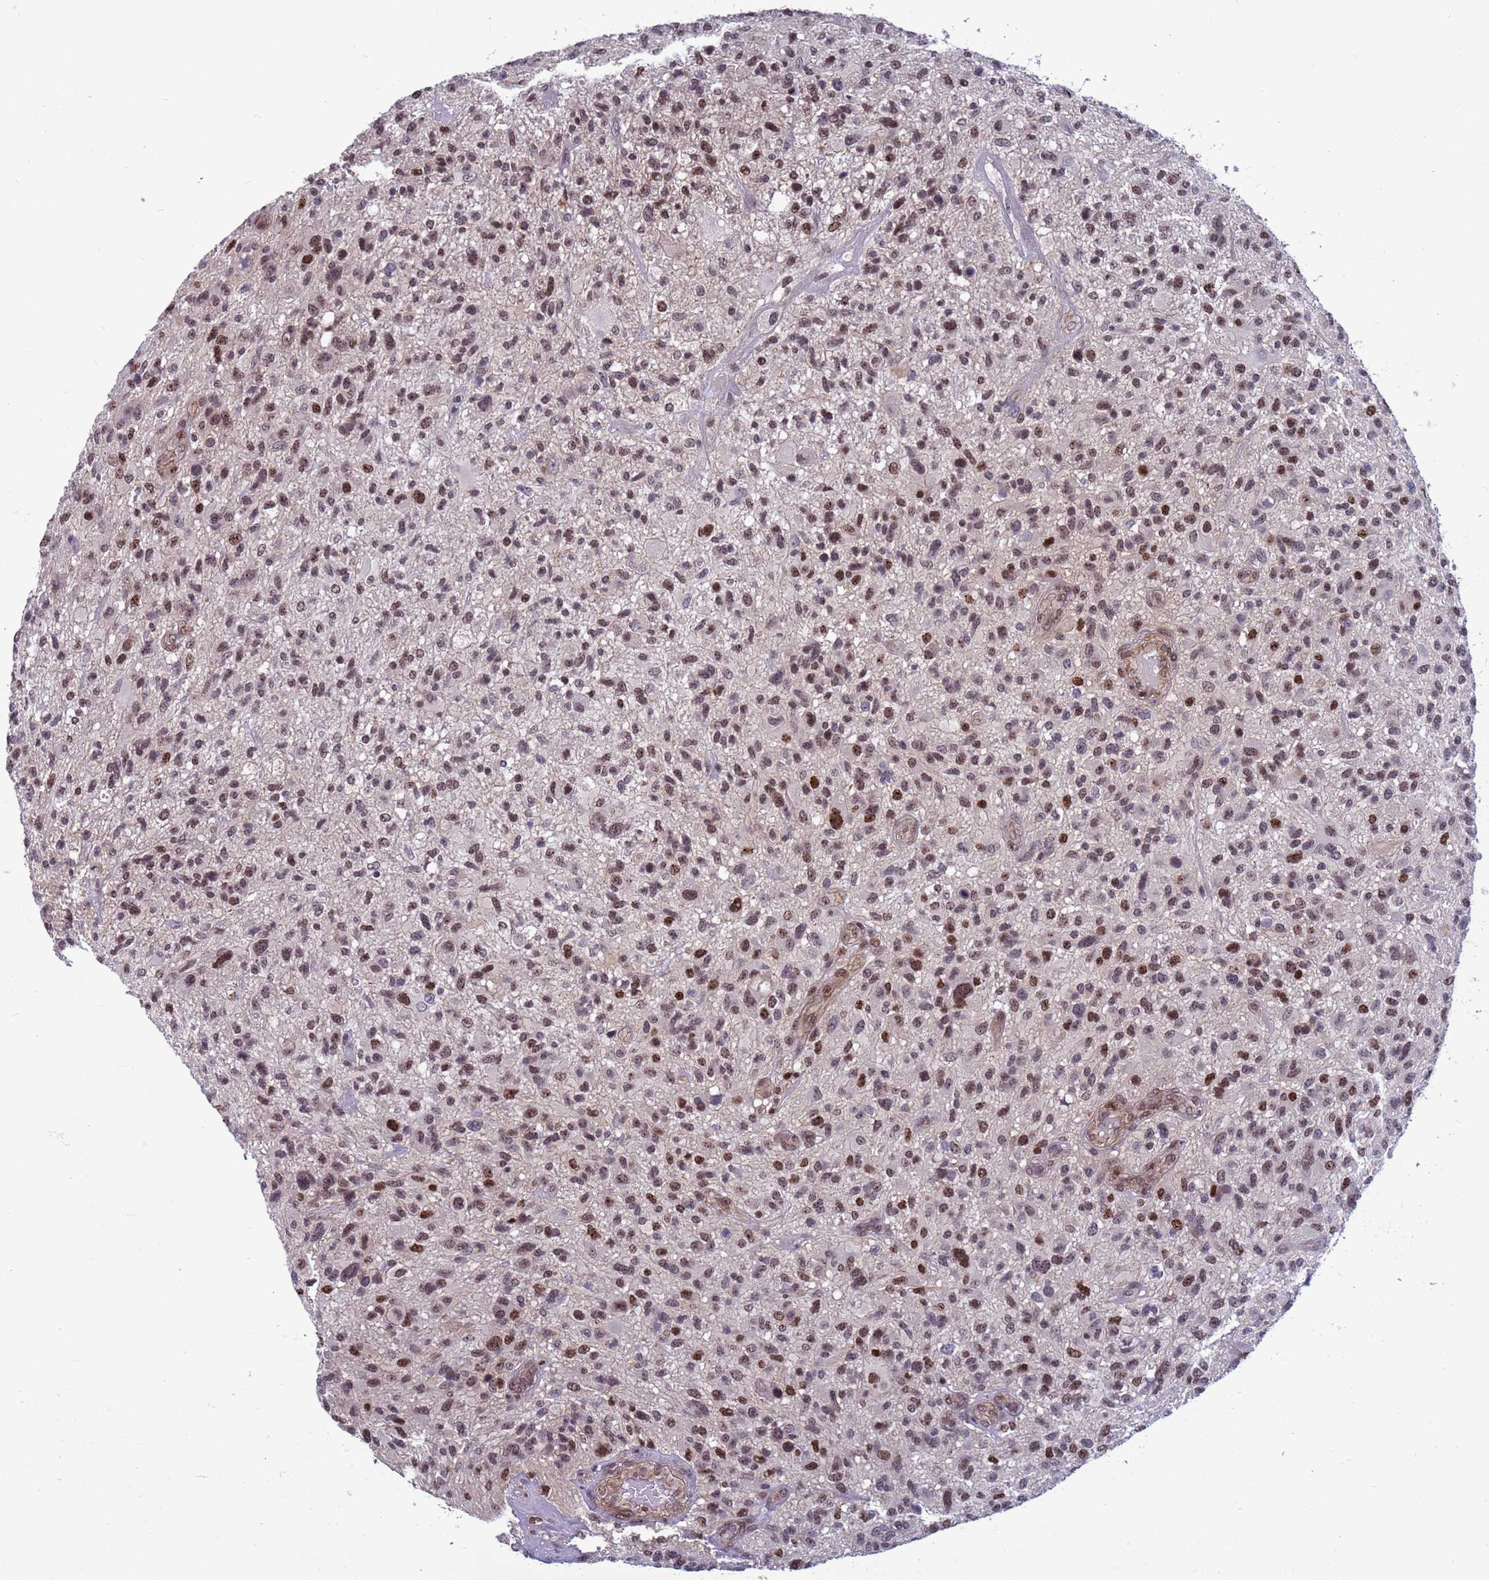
{"staining": {"intensity": "strong", "quantity": "25%-75%", "location": "nuclear"}, "tissue": "glioma", "cell_type": "Tumor cells", "image_type": "cancer", "snomed": [{"axis": "morphology", "description": "Glioma, malignant, High grade"}, {"axis": "topography", "description": "Brain"}], "caption": "Protein expression analysis of malignant glioma (high-grade) reveals strong nuclear positivity in about 25%-75% of tumor cells.", "gene": "NSL1", "patient": {"sex": "male", "age": 47}}